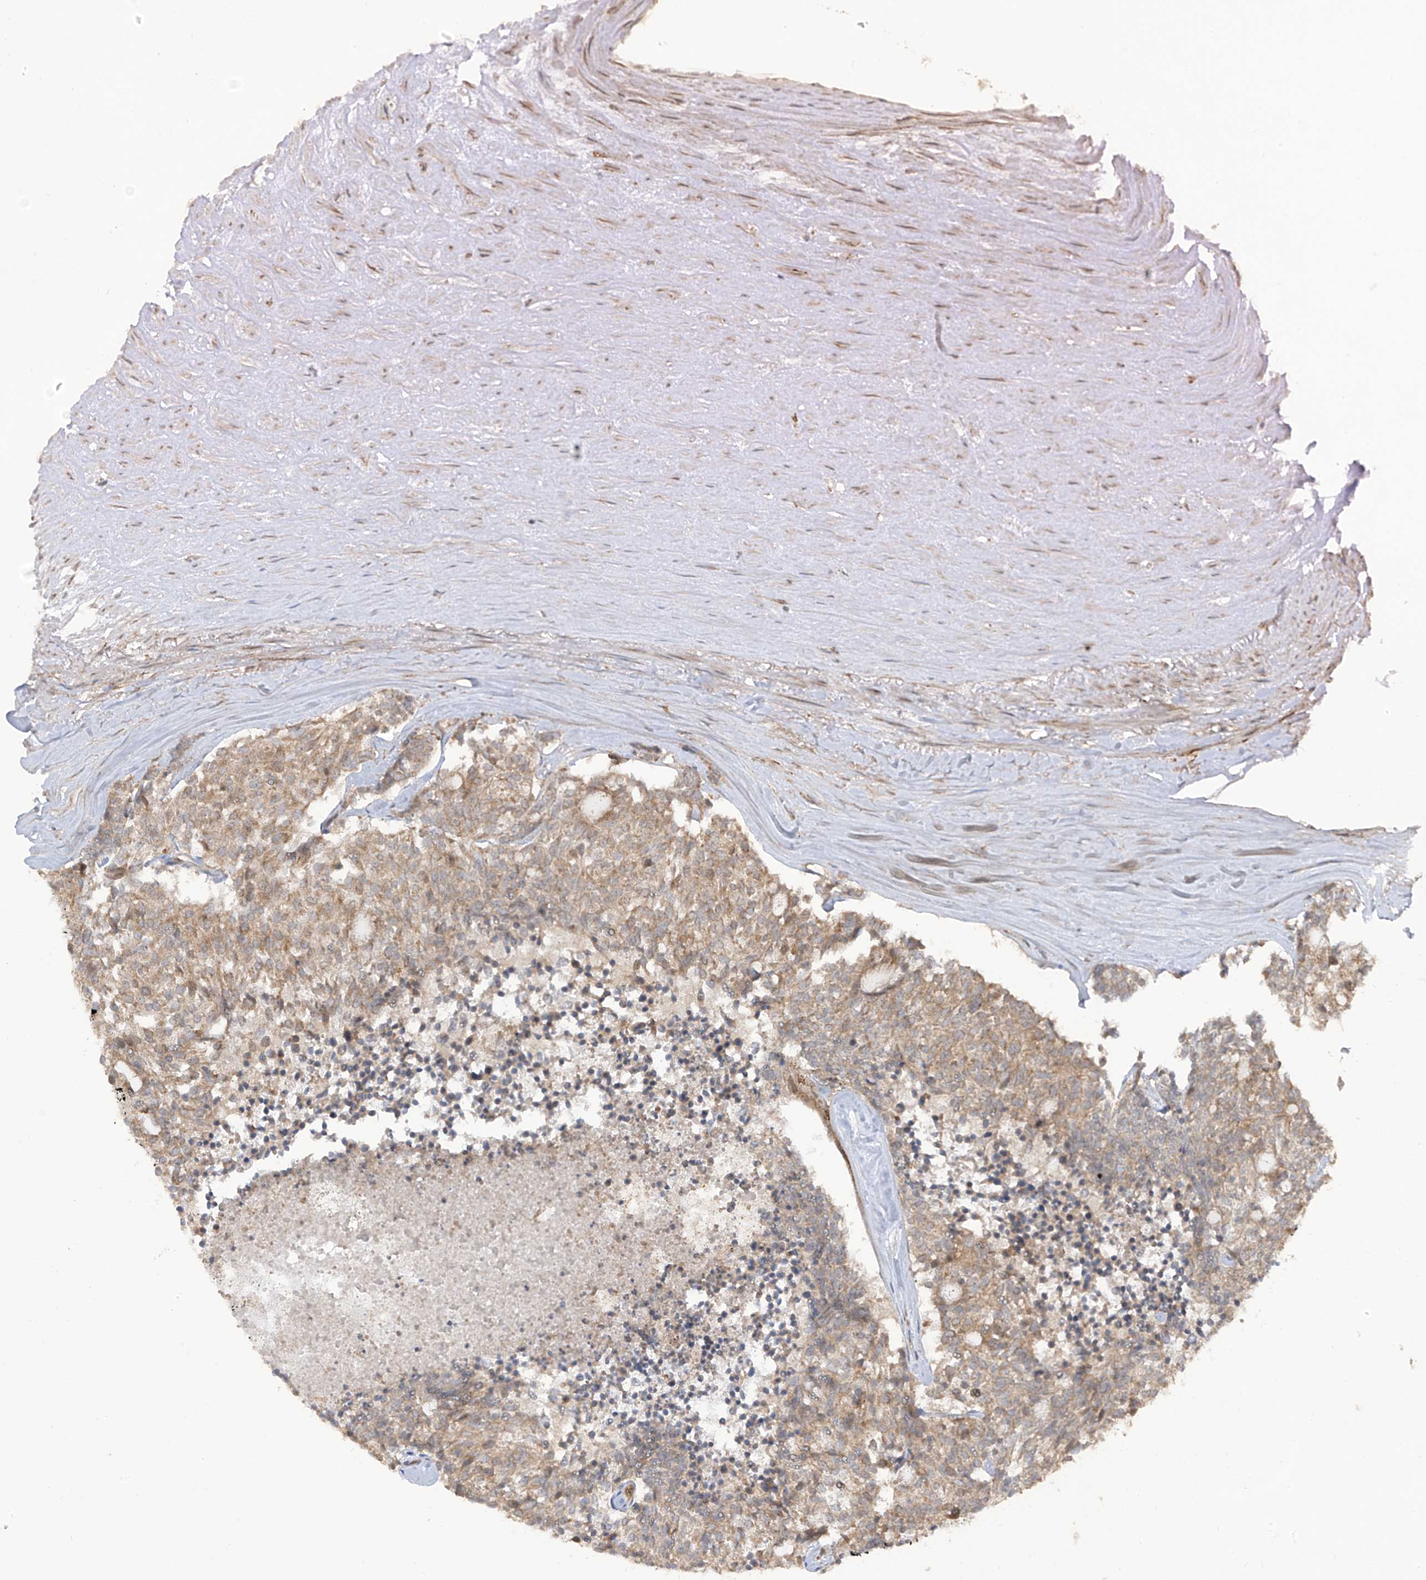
{"staining": {"intensity": "moderate", "quantity": ">75%", "location": "cytoplasmic/membranous"}, "tissue": "carcinoid", "cell_type": "Tumor cells", "image_type": "cancer", "snomed": [{"axis": "morphology", "description": "Carcinoid, malignant, NOS"}, {"axis": "topography", "description": "Pancreas"}], "caption": "Carcinoid stained with DAB IHC demonstrates medium levels of moderate cytoplasmic/membranous expression in about >75% of tumor cells.", "gene": "PDE11A", "patient": {"sex": "female", "age": 54}}